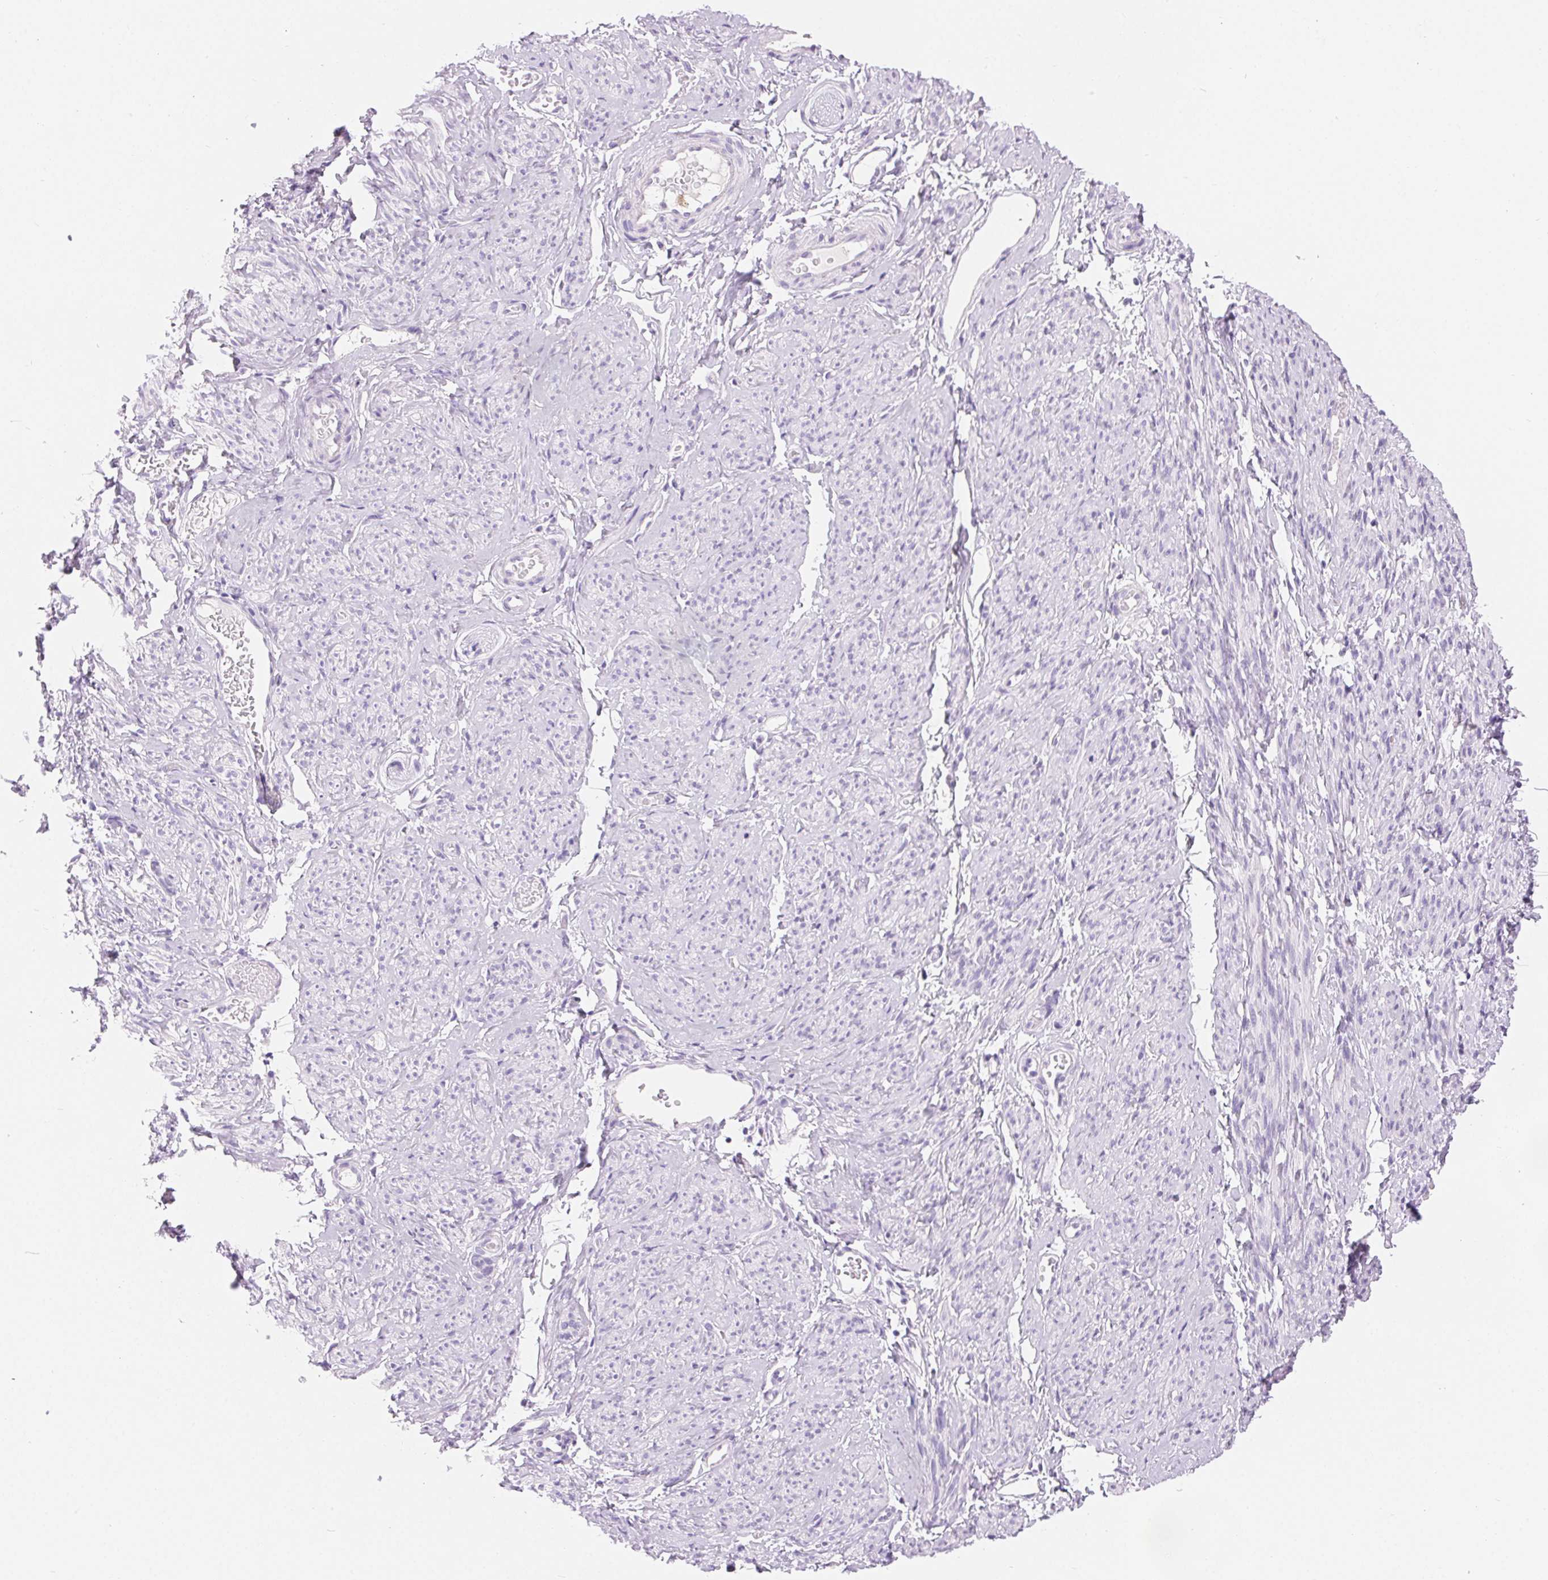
{"staining": {"intensity": "negative", "quantity": "none", "location": "none"}, "tissue": "smooth muscle", "cell_type": "Smooth muscle cells", "image_type": "normal", "snomed": [{"axis": "morphology", "description": "Normal tissue, NOS"}, {"axis": "topography", "description": "Smooth muscle"}], "caption": "Smooth muscle cells show no significant protein staining in unremarkable smooth muscle.", "gene": "CLDN16", "patient": {"sex": "female", "age": 65}}